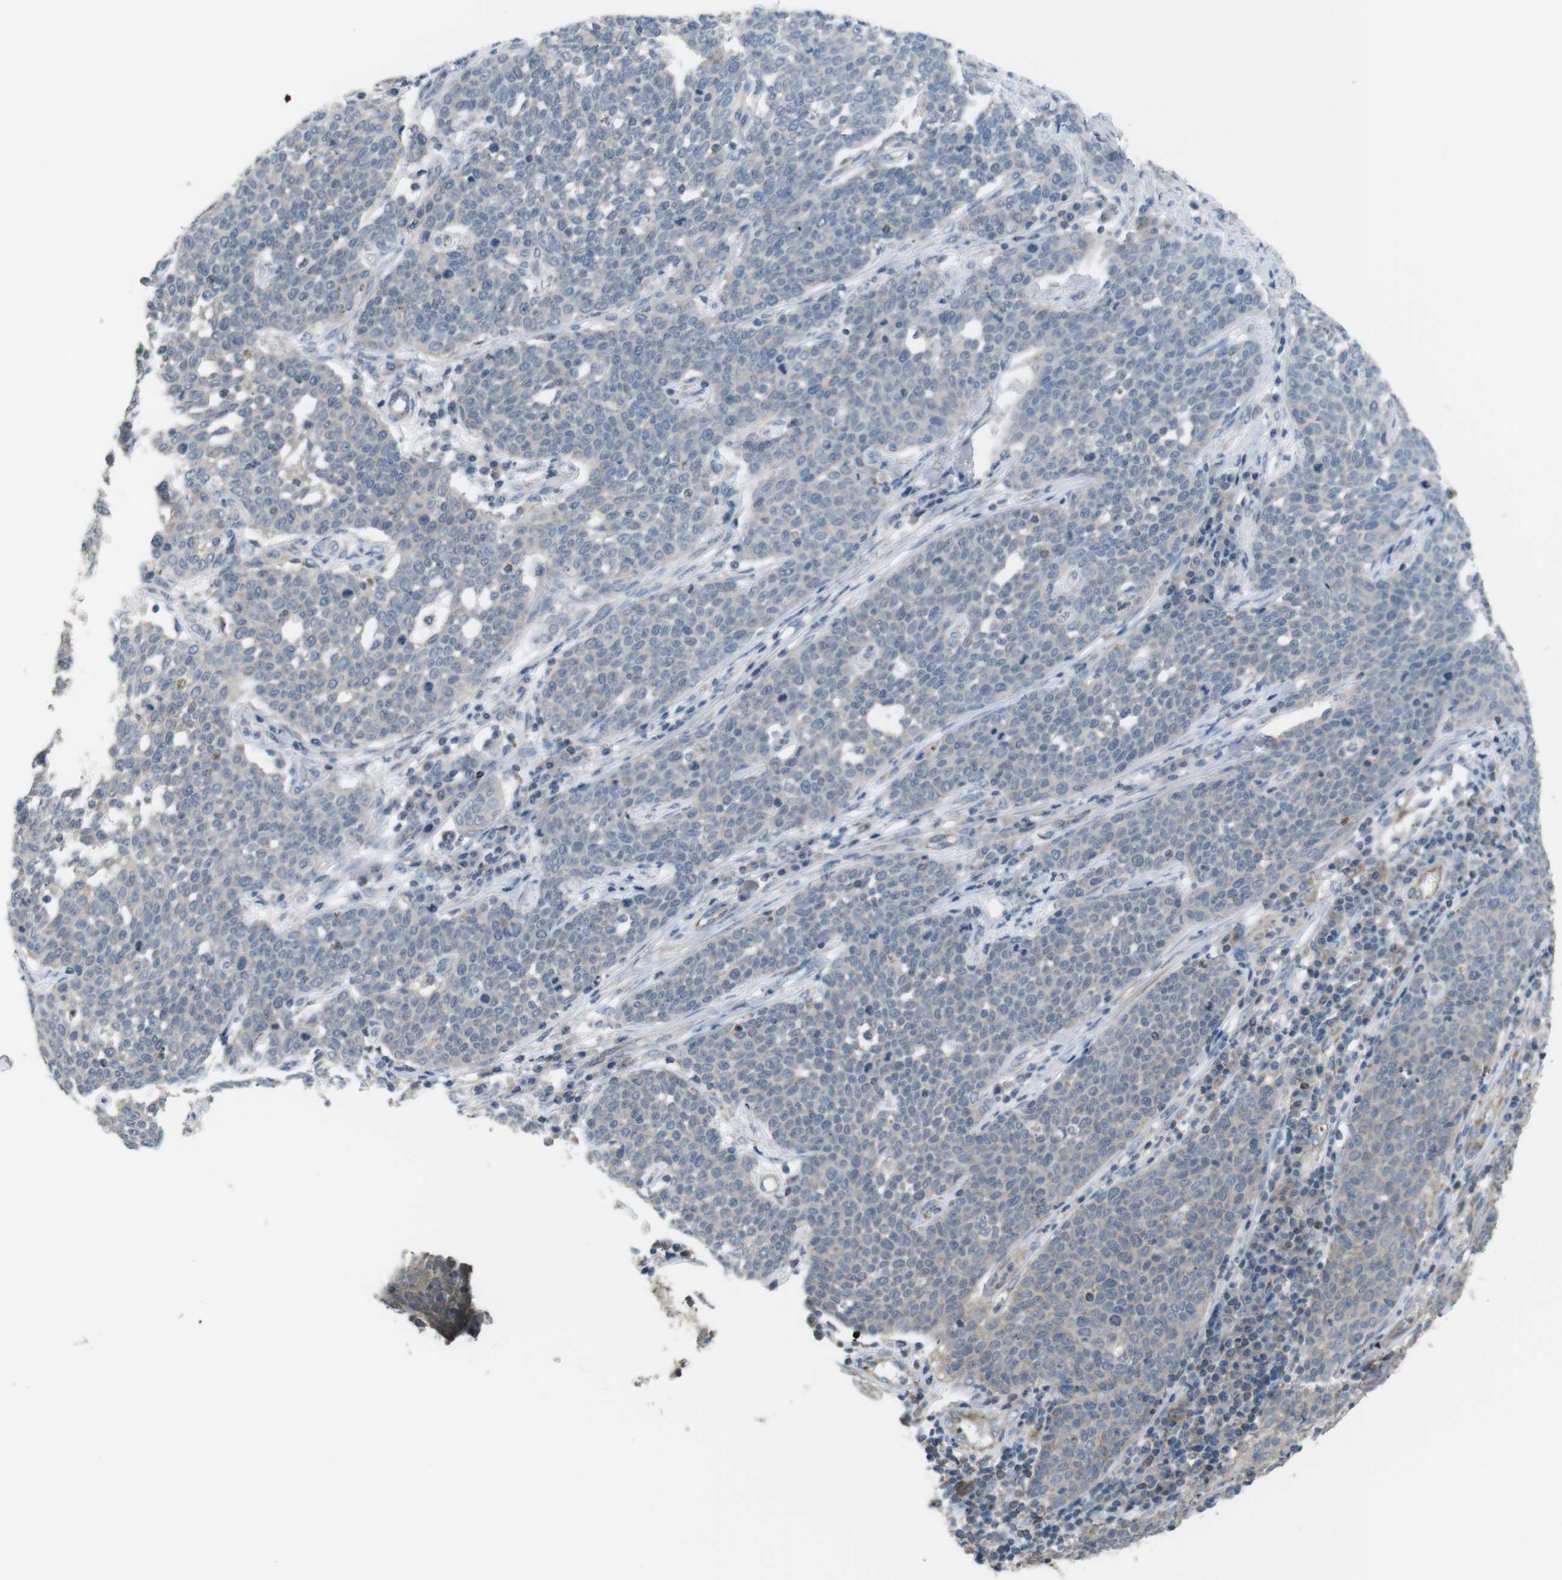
{"staining": {"intensity": "negative", "quantity": "none", "location": "none"}, "tissue": "cervical cancer", "cell_type": "Tumor cells", "image_type": "cancer", "snomed": [{"axis": "morphology", "description": "Squamous cell carcinoma, NOS"}, {"axis": "topography", "description": "Cervix"}], "caption": "There is no significant expression in tumor cells of cervical squamous cell carcinoma.", "gene": "GRIK2", "patient": {"sex": "female", "age": 34}}